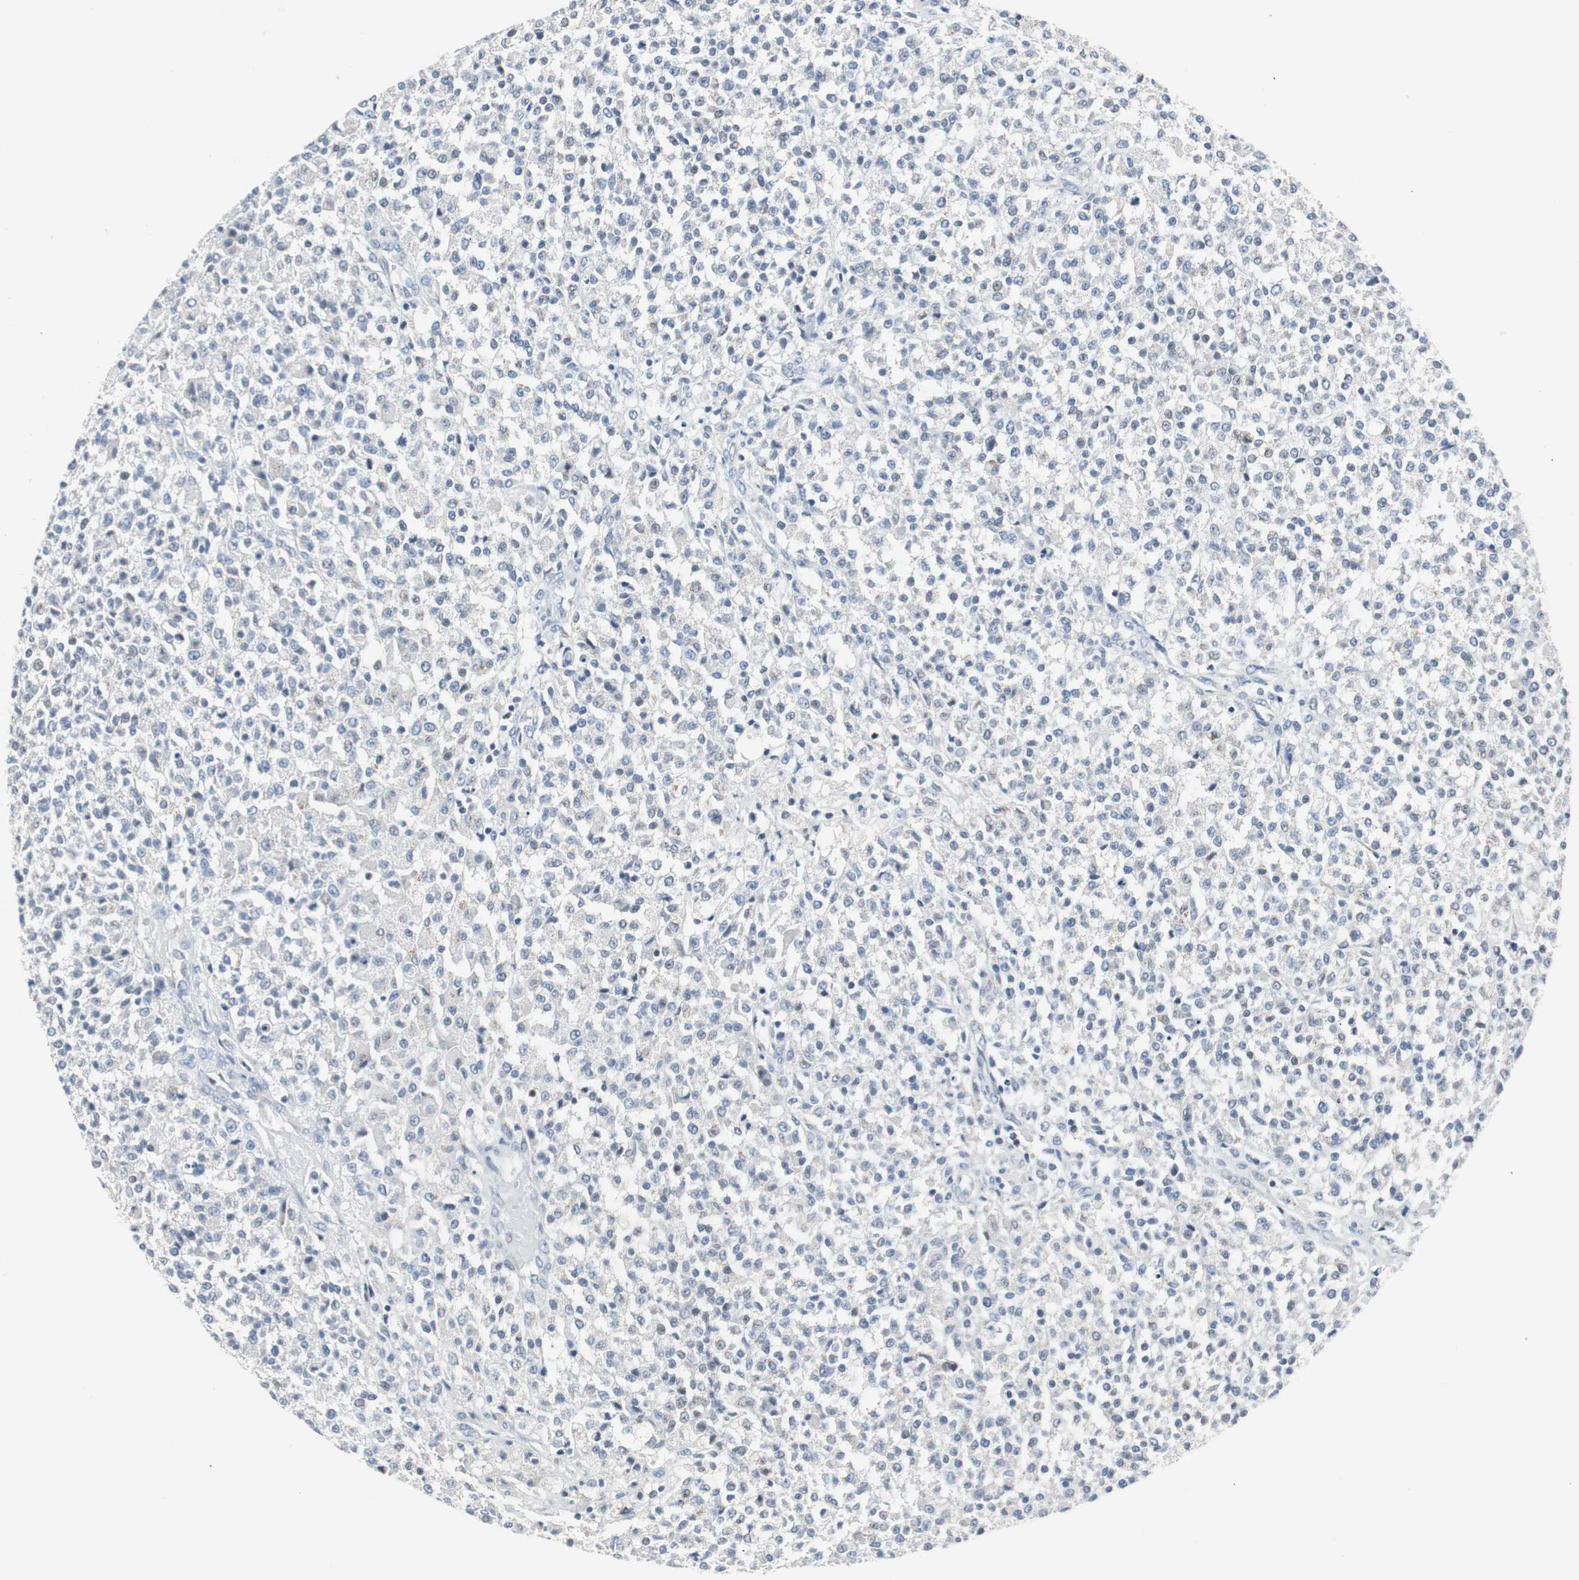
{"staining": {"intensity": "negative", "quantity": "none", "location": "none"}, "tissue": "testis cancer", "cell_type": "Tumor cells", "image_type": "cancer", "snomed": [{"axis": "morphology", "description": "Seminoma, NOS"}, {"axis": "topography", "description": "Testis"}], "caption": "Micrograph shows no protein expression in tumor cells of testis seminoma tissue.", "gene": "SOX30", "patient": {"sex": "male", "age": 59}}